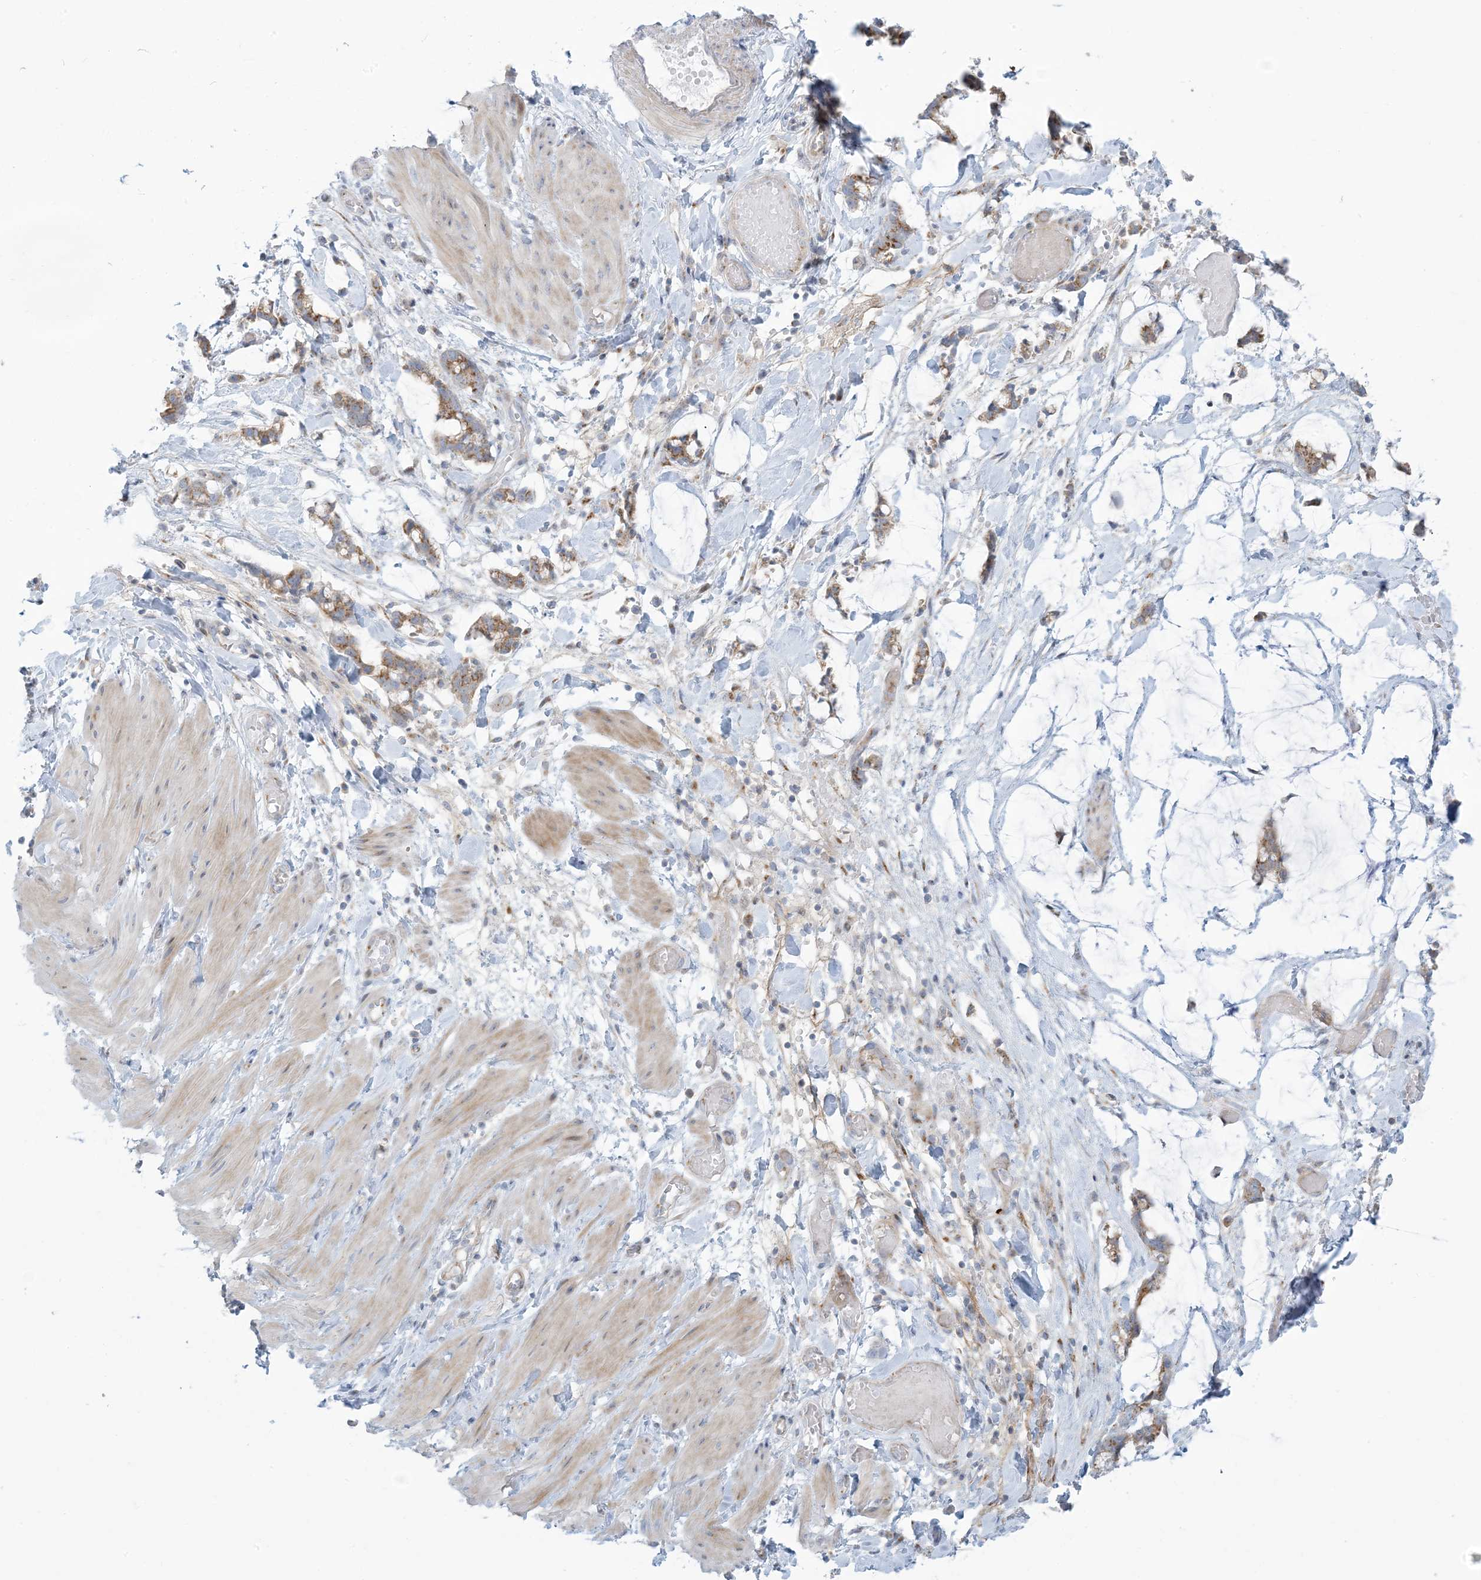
{"staining": {"intensity": "negative", "quantity": "none", "location": "none"}, "tissue": "adipose tissue", "cell_type": "Adipocytes", "image_type": "normal", "snomed": [{"axis": "morphology", "description": "Normal tissue, NOS"}, {"axis": "morphology", "description": "Adenocarcinoma, NOS"}, {"axis": "topography", "description": "Colon"}, {"axis": "topography", "description": "Peripheral nerve tissue"}], "caption": "Immunohistochemical staining of benign human adipose tissue reveals no significant staining in adipocytes.", "gene": "AFTPH", "patient": {"sex": "male", "age": 14}}